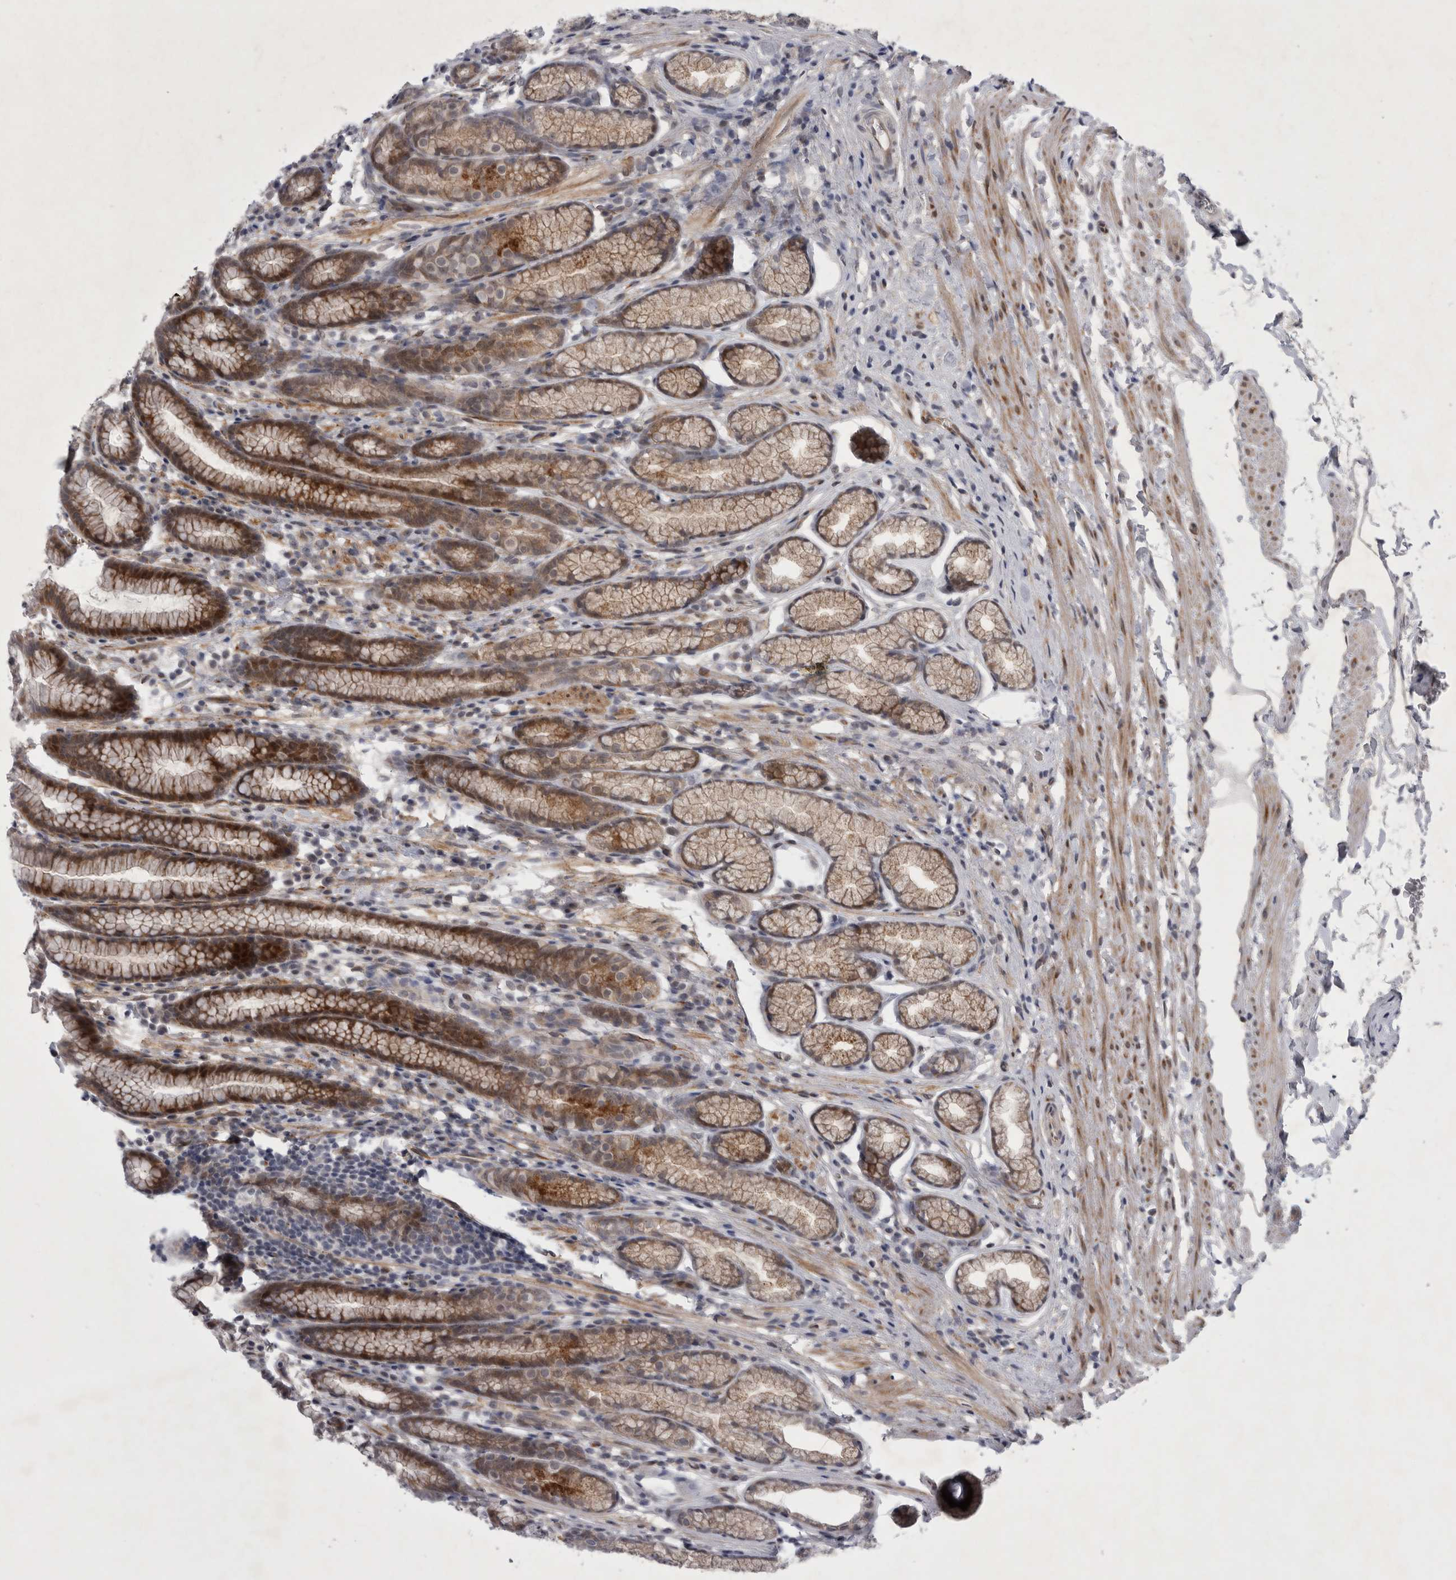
{"staining": {"intensity": "moderate", "quantity": "25%-75%", "location": "cytoplasmic/membranous,nuclear"}, "tissue": "stomach", "cell_type": "Glandular cells", "image_type": "normal", "snomed": [{"axis": "morphology", "description": "Normal tissue, NOS"}, {"axis": "topography", "description": "Stomach"}], "caption": "Immunohistochemical staining of benign human stomach displays 25%-75% levels of moderate cytoplasmic/membranous,nuclear protein staining in about 25%-75% of glandular cells.", "gene": "PARP11", "patient": {"sex": "male", "age": 42}}